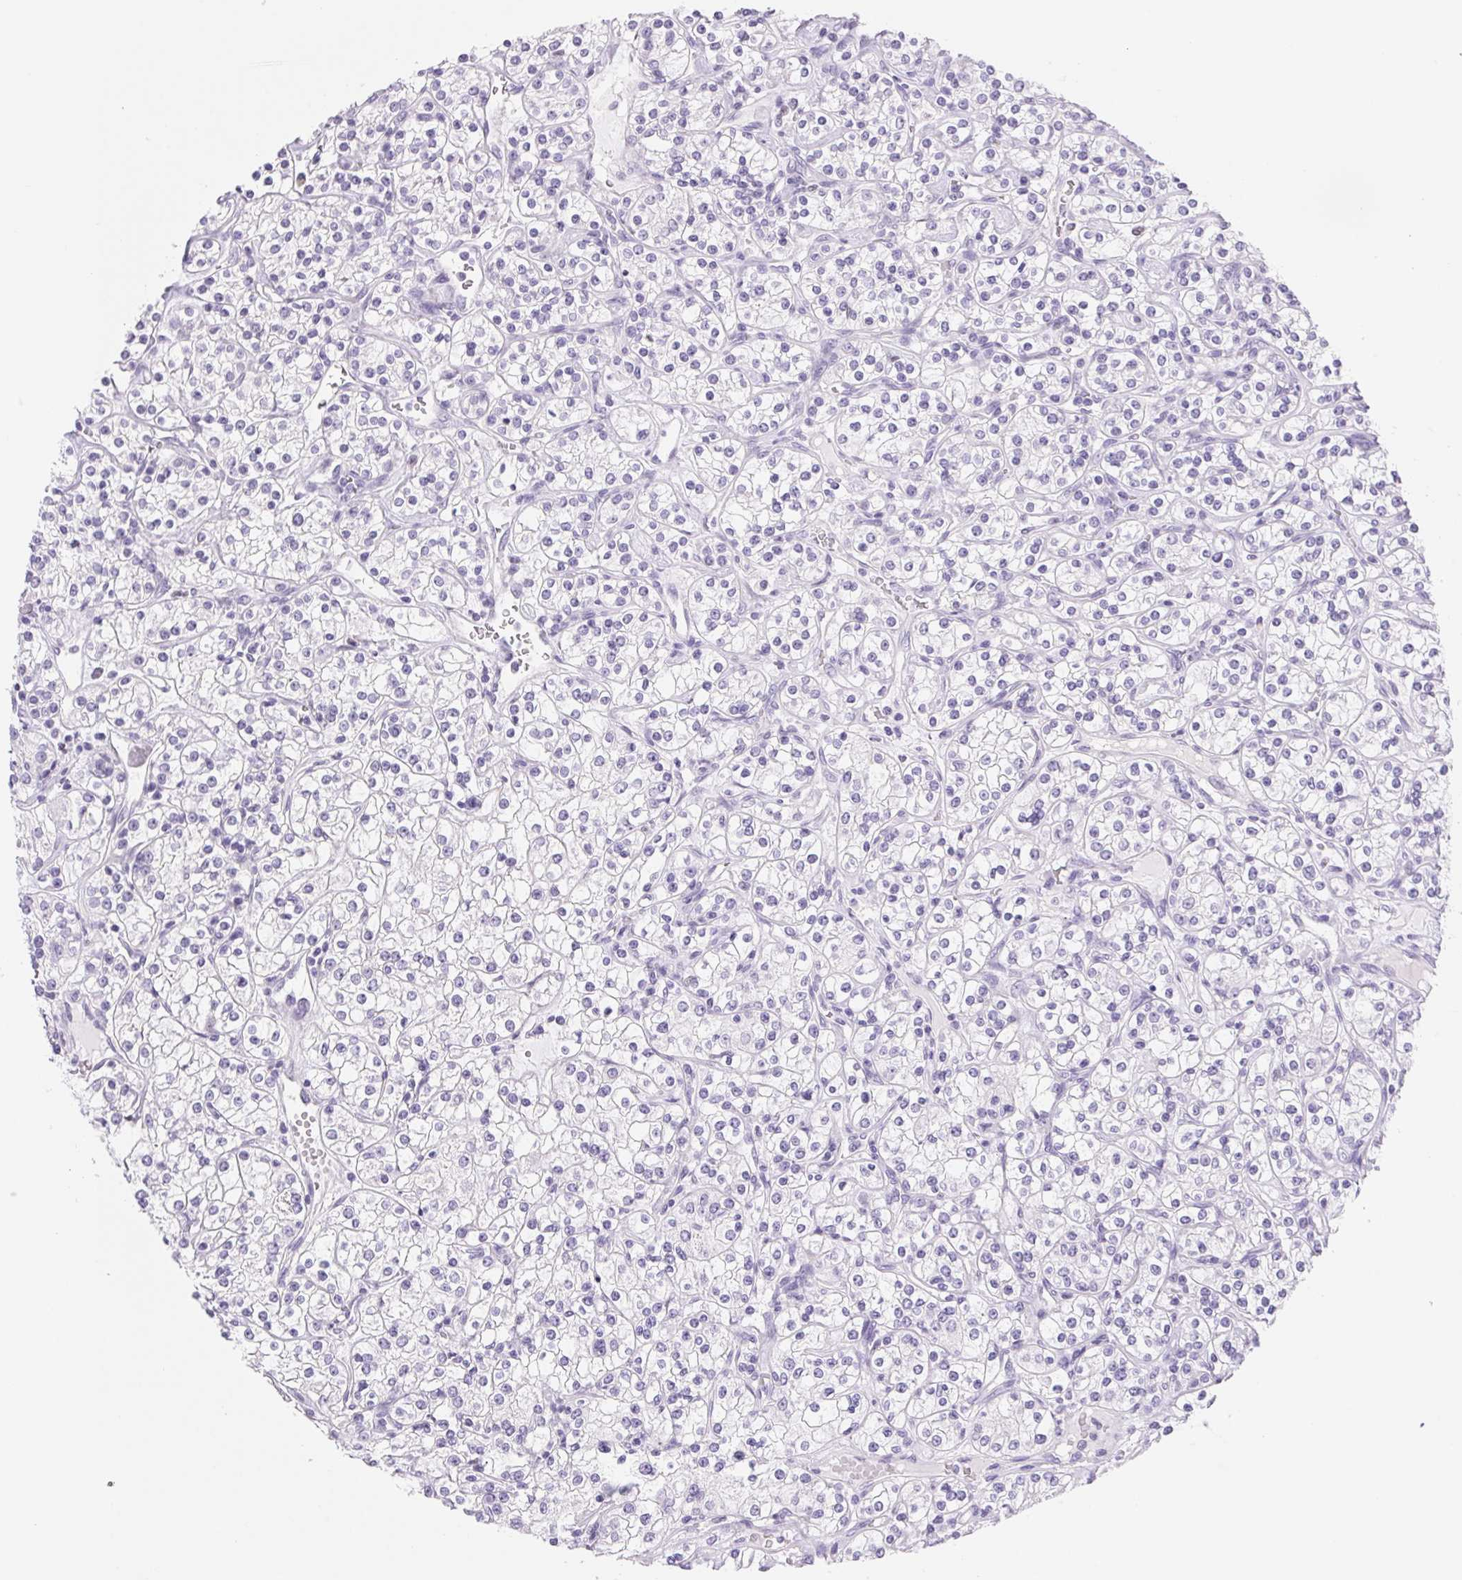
{"staining": {"intensity": "negative", "quantity": "none", "location": "none"}, "tissue": "renal cancer", "cell_type": "Tumor cells", "image_type": "cancer", "snomed": [{"axis": "morphology", "description": "Adenocarcinoma, NOS"}, {"axis": "topography", "description": "Kidney"}], "caption": "IHC of human renal cancer displays no expression in tumor cells.", "gene": "ASGR2", "patient": {"sex": "male", "age": 77}}